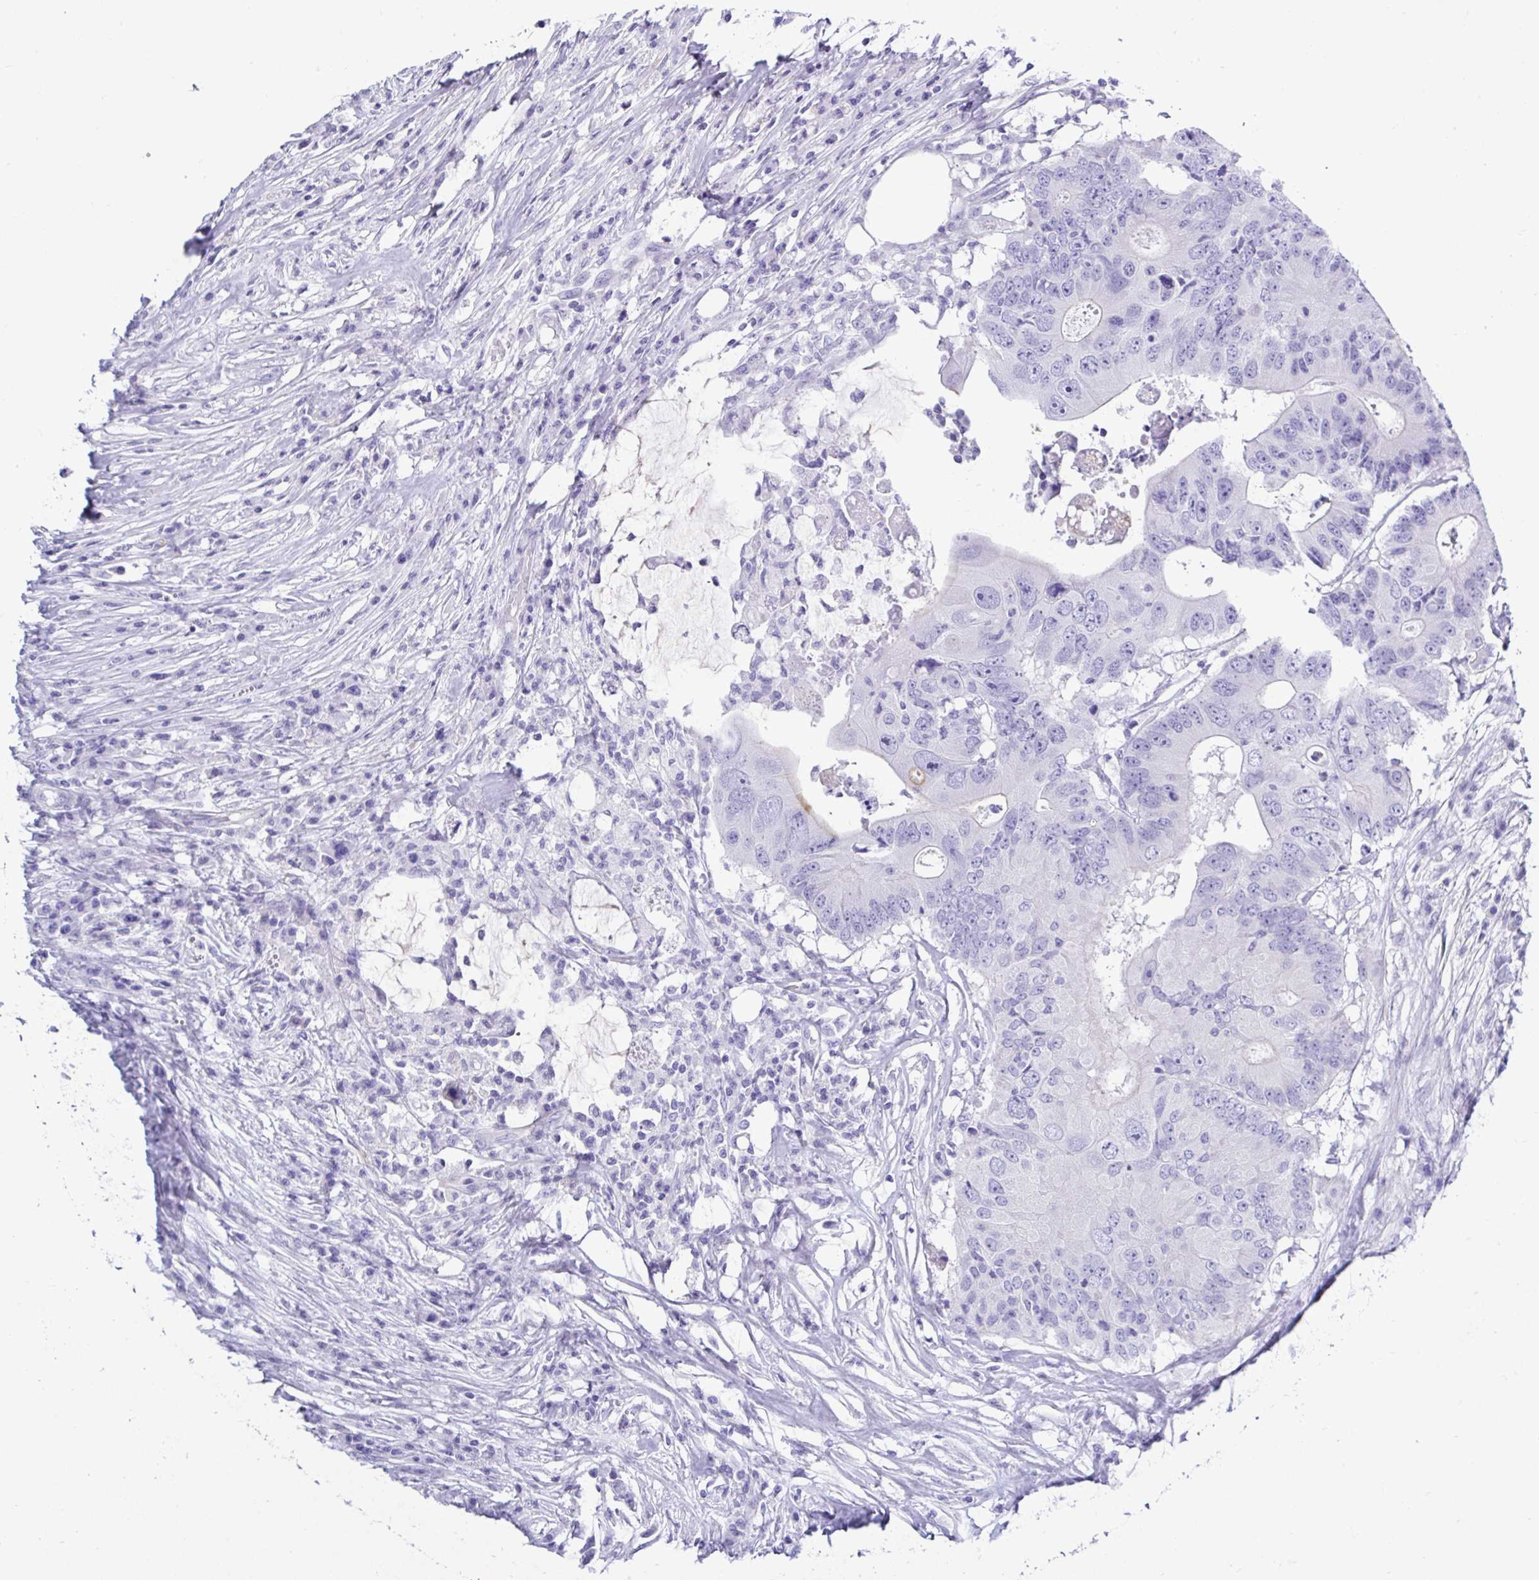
{"staining": {"intensity": "negative", "quantity": "none", "location": "none"}, "tissue": "colorectal cancer", "cell_type": "Tumor cells", "image_type": "cancer", "snomed": [{"axis": "morphology", "description": "Adenocarcinoma, NOS"}, {"axis": "topography", "description": "Colon"}], "caption": "Protein analysis of colorectal cancer displays no significant staining in tumor cells.", "gene": "ABCG2", "patient": {"sex": "male", "age": 71}}